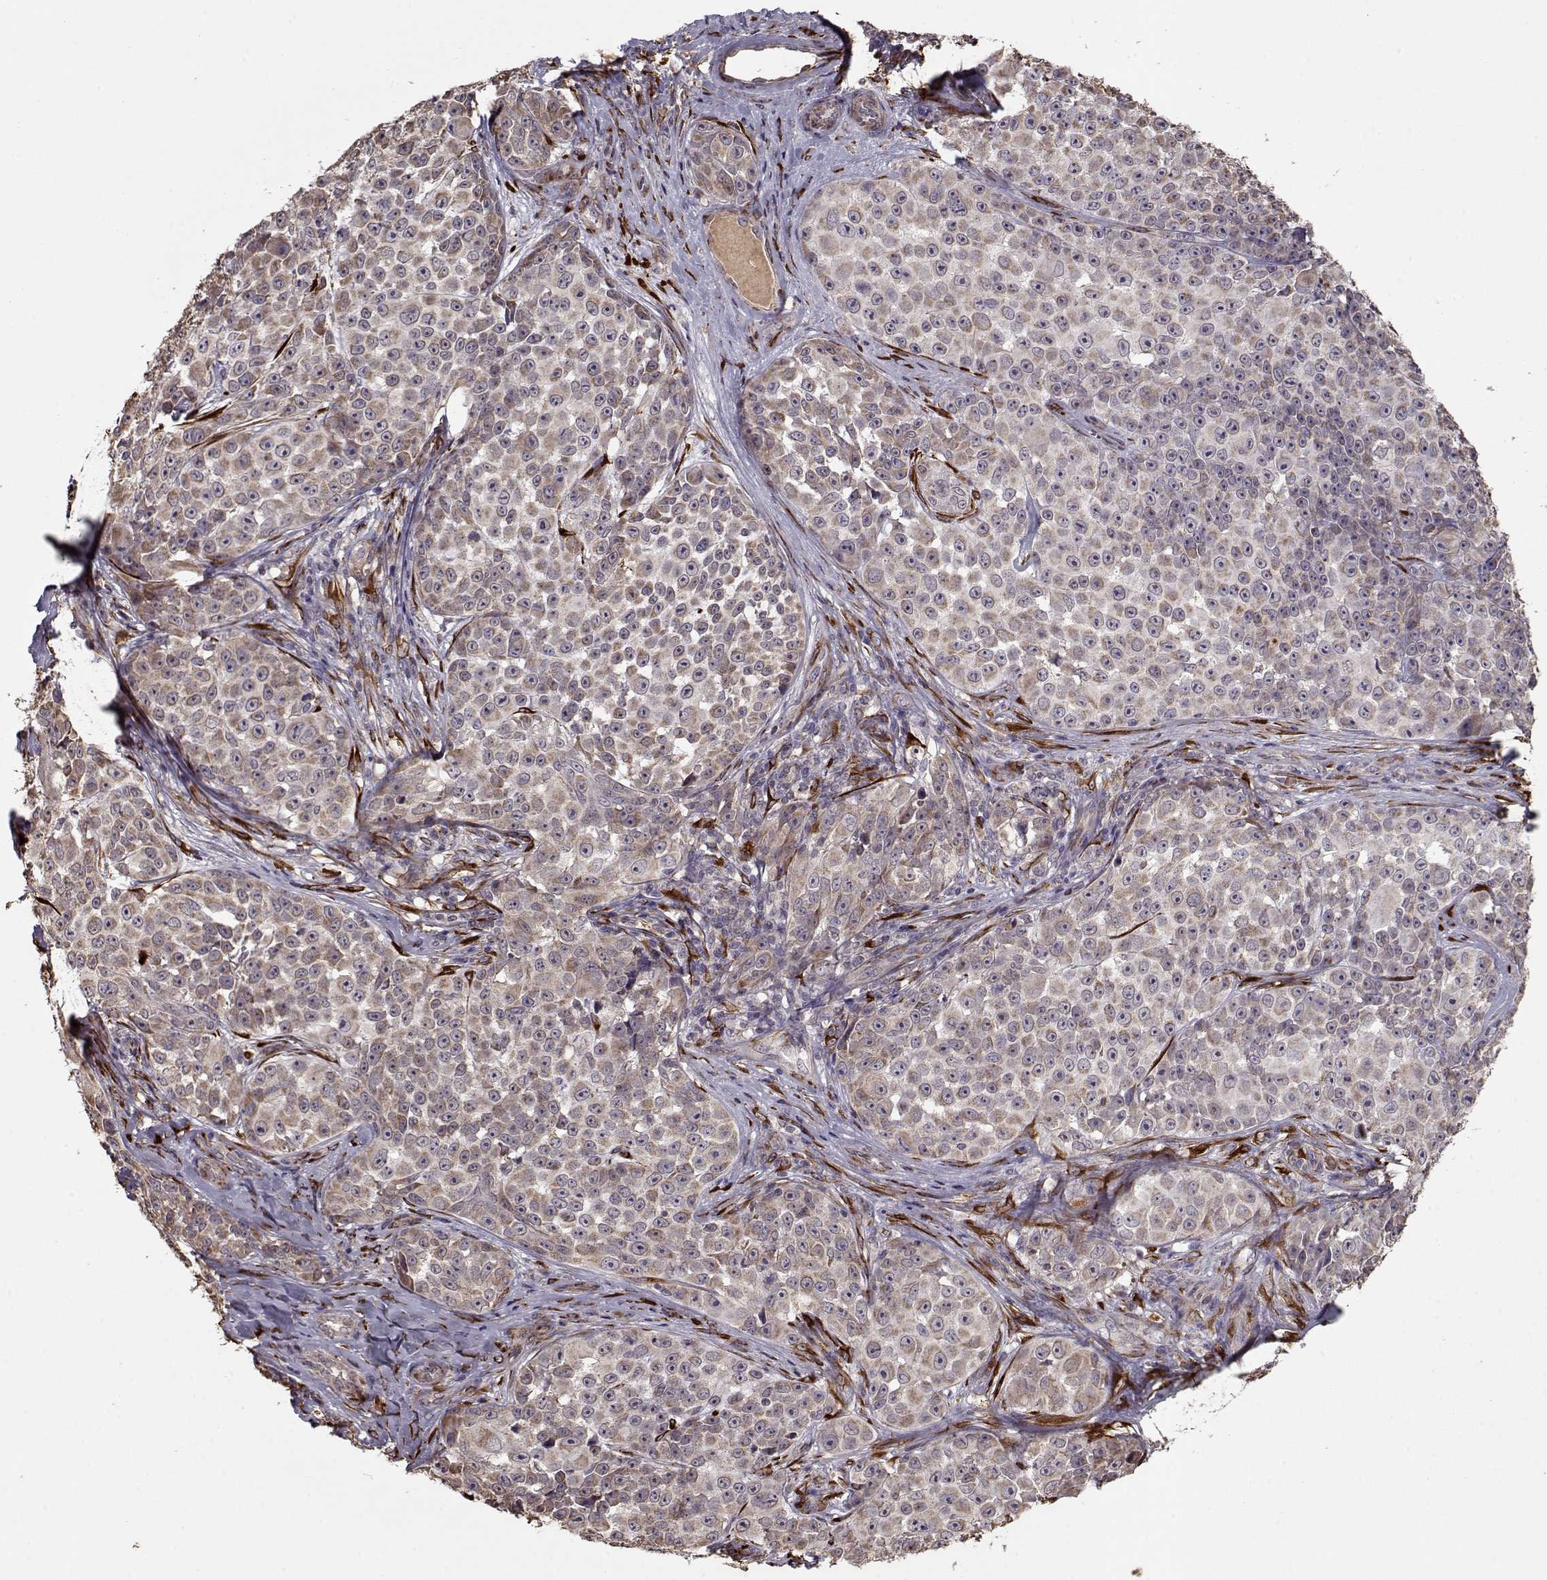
{"staining": {"intensity": "weak", "quantity": ">75%", "location": "cytoplasmic/membranous"}, "tissue": "melanoma", "cell_type": "Tumor cells", "image_type": "cancer", "snomed": [{"axis": "morphology", "description": "Malignant melanoma, NOS"}, {"axis": "topography", "description": "Skin"}], "caption": "A brown stain shows weak cytoplasmic/membranous expression of a protein in malignant melanoma tumor cells.", "gene": "IMMP1L", "patient": {"sex": "female", "age": 88}}